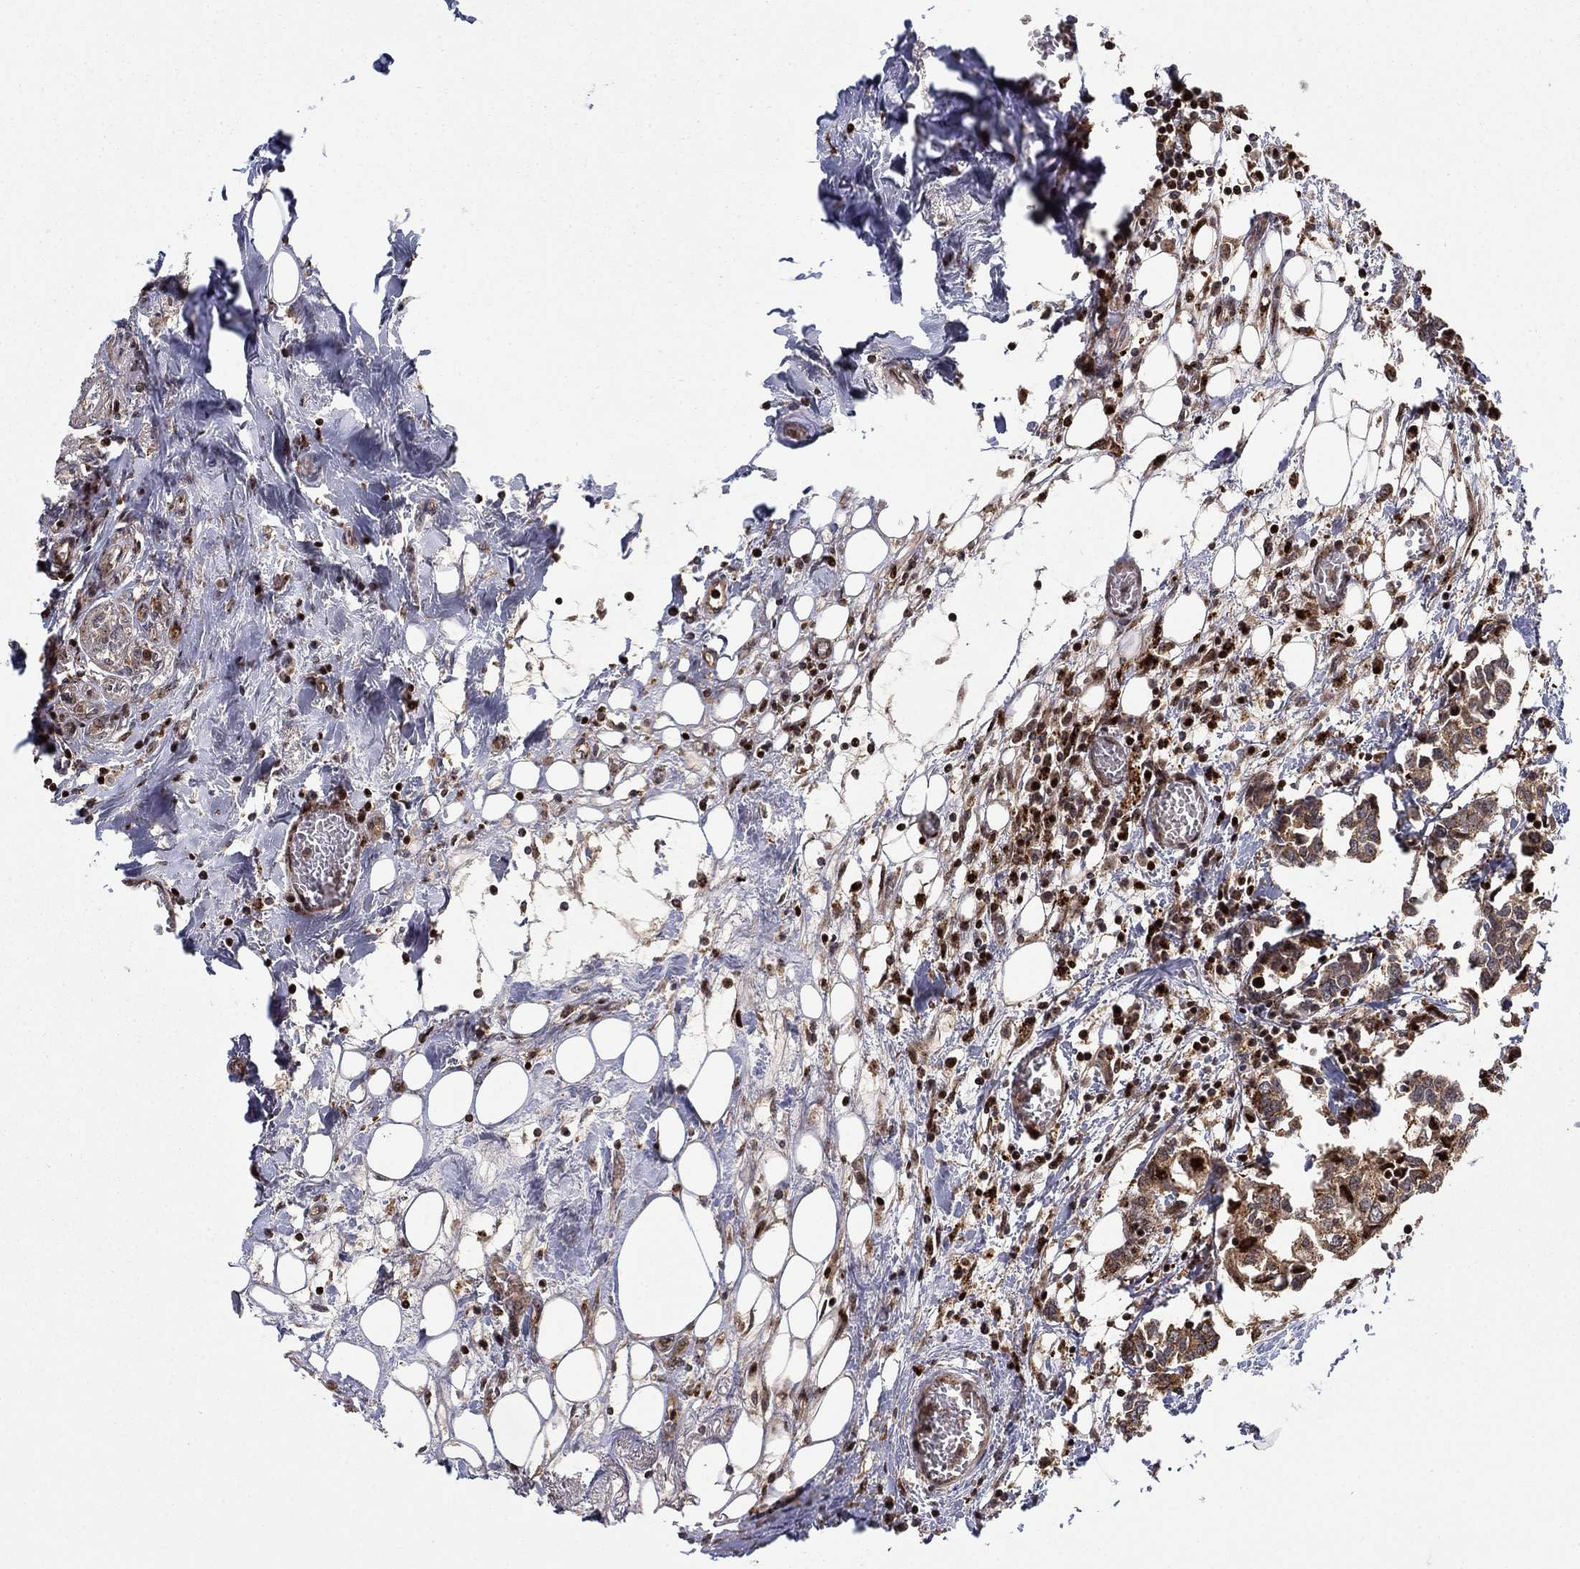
{"staining": {"intensity": "moderate", "quantity": ">75%", "location": "cytoplasmic/membranous"}, "tissue": "breast cancer", "cell_type": "Tumor cells", "image_type": "cancer", "snomed": [{"axis": "morphology", "description": "Duct carcinoma"}, {"axis": "topography", "description": "Breast"}], "caption": "Invasive ductal carcinoma (breast) stained for a protein displays moderate cytoplasmic/membranous positivity in tumor cells. The staining is performed using DAB brown chromogen to label protein expression. The nuclei are counter-stained blue using hematoxylin.", "gene": "LPCAT4", "patient": {"sex": "female", "age": 83}}